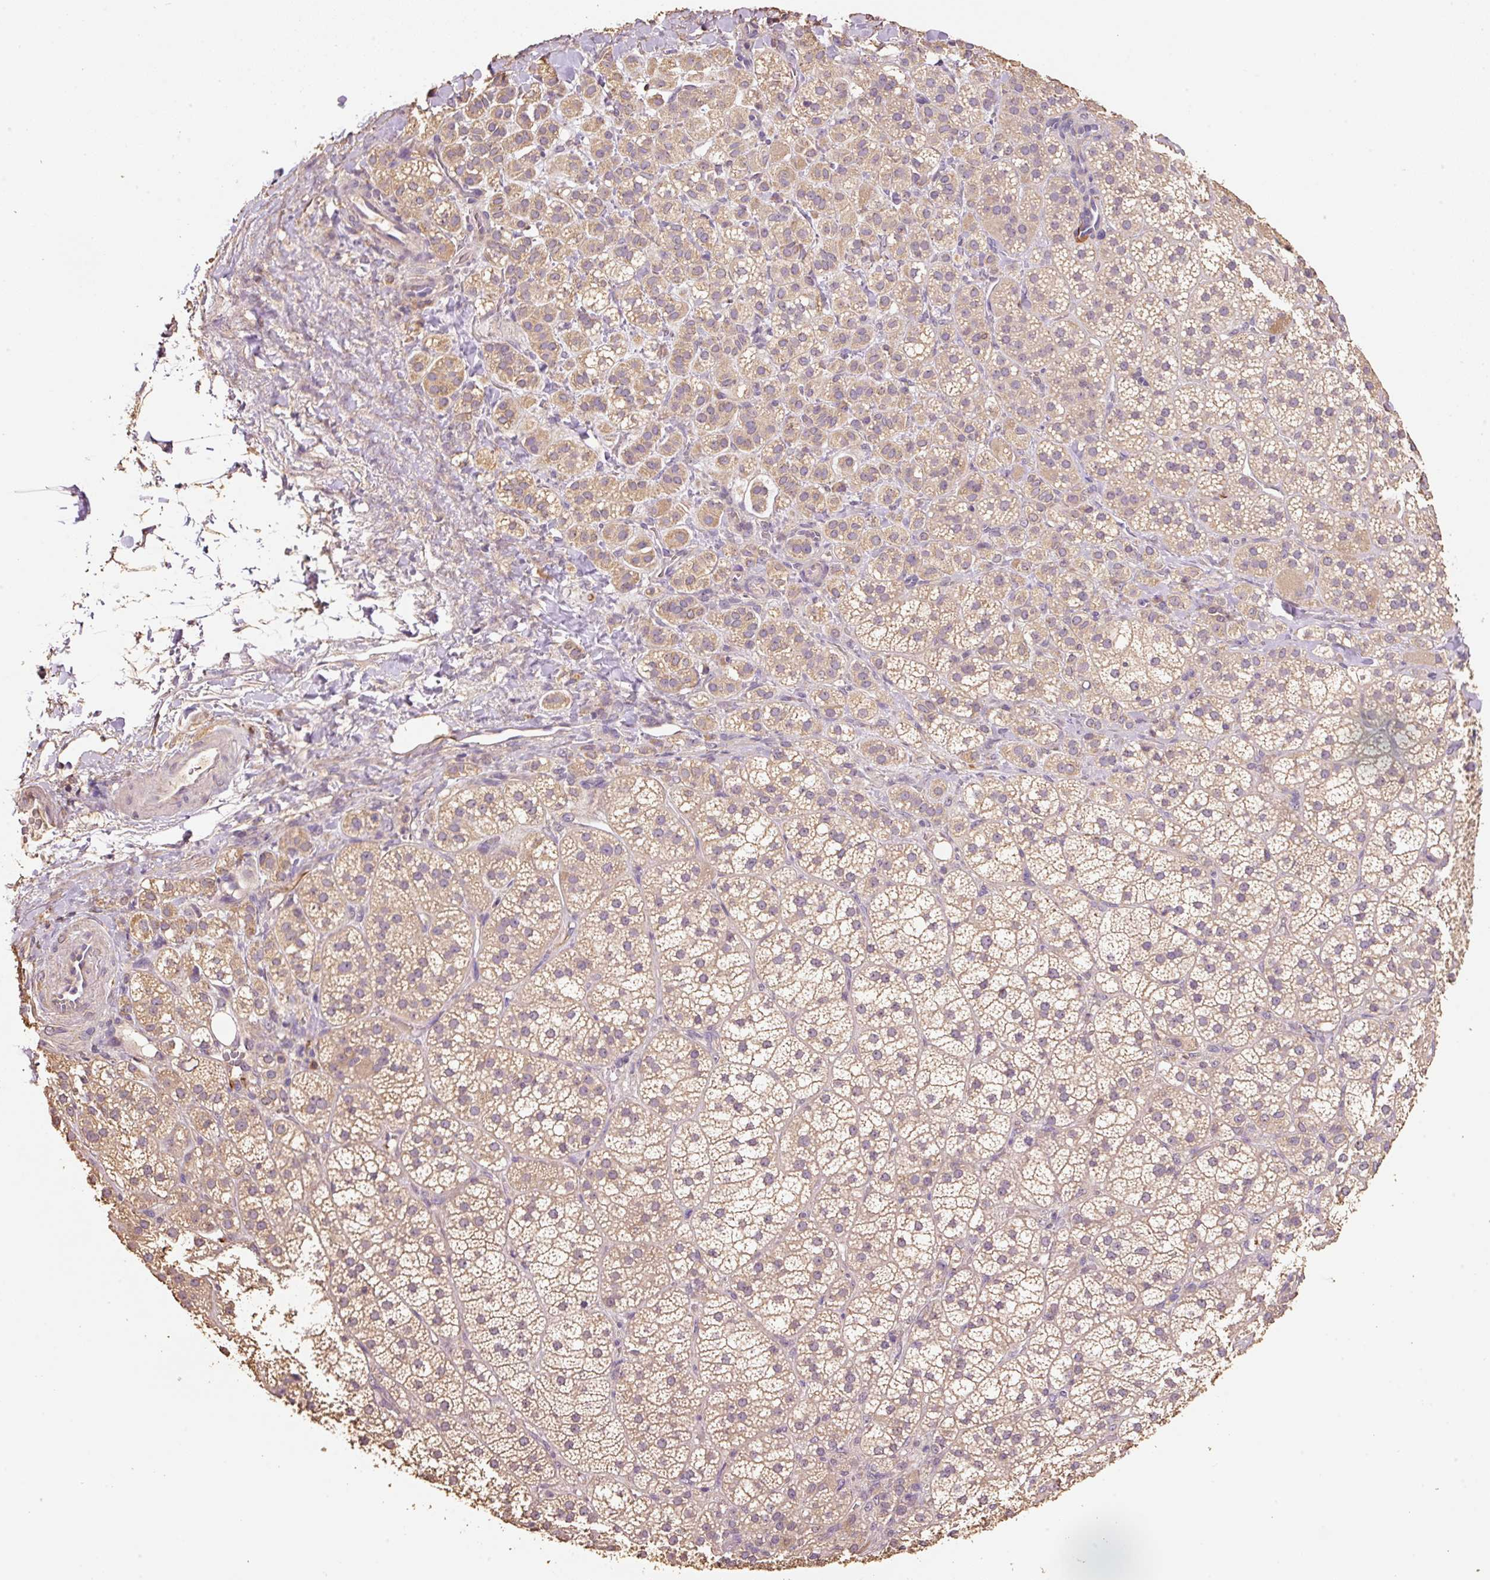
{"staining": {"intensity": "moderate", "quantity": "25%-75%", "location": "cytoplasmic/membranous"}, "tissue": "adrenal gland", "cell_type": "Glandular cells", "image_type": "normal", "snomed": [{"axis": "morphology", "description": "Normal tissue, NOS"}, {"axis": "topography", "description": "Adrenal gland"}], "caption": "Moderate cytoplasmic/membranous protein expression is seen in about 25%-75% of glandular cells in adrenal gland. The protein is stained brown, and the nuclei are stained in blue (DAB IHC with brightfield microscopy, high magnification).", "gene": "HERC2", "patient": {"sex": "female", "age": 60}}